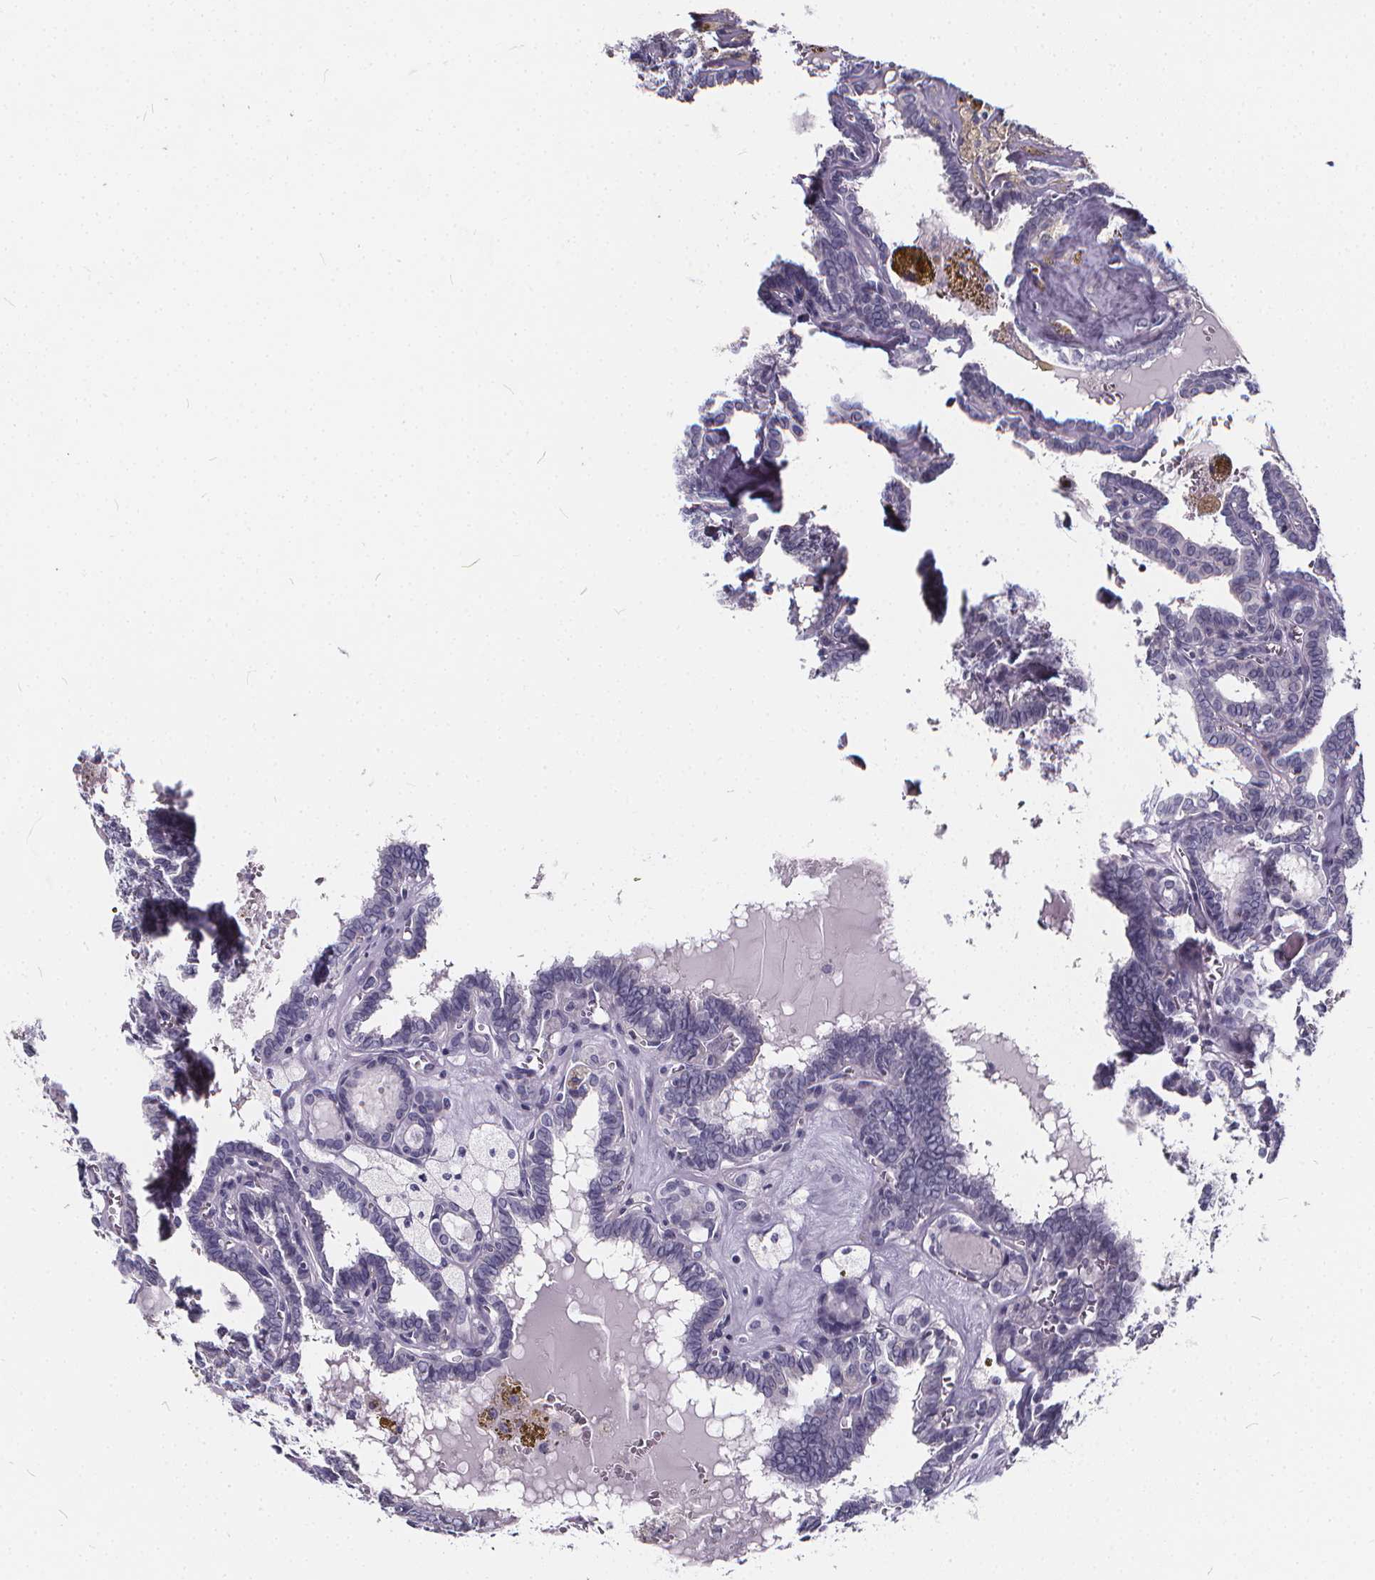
{"staining": {"intensity": "negative", "quantity": "none", "location": "none"}, "tissue": "thyroid cancer", "cell_type": "Tumor cells", "image_type": "cancer", "snomed": [{"axis": "morphology", "description": "Papillary adenocarcinoma, NOS"}, {"axis": "topography", "description": "Thyroid gland"}], "caption": "An immunohistochemistry micrograph of thyroid cancer (papillary adenocarcinoma) is shown. There is no staining in tumor cells of thyroid cancer (papillary adenocarcinoma).", "gene": "SPEF2", "patient": {"sex": "female", "age": 39}}